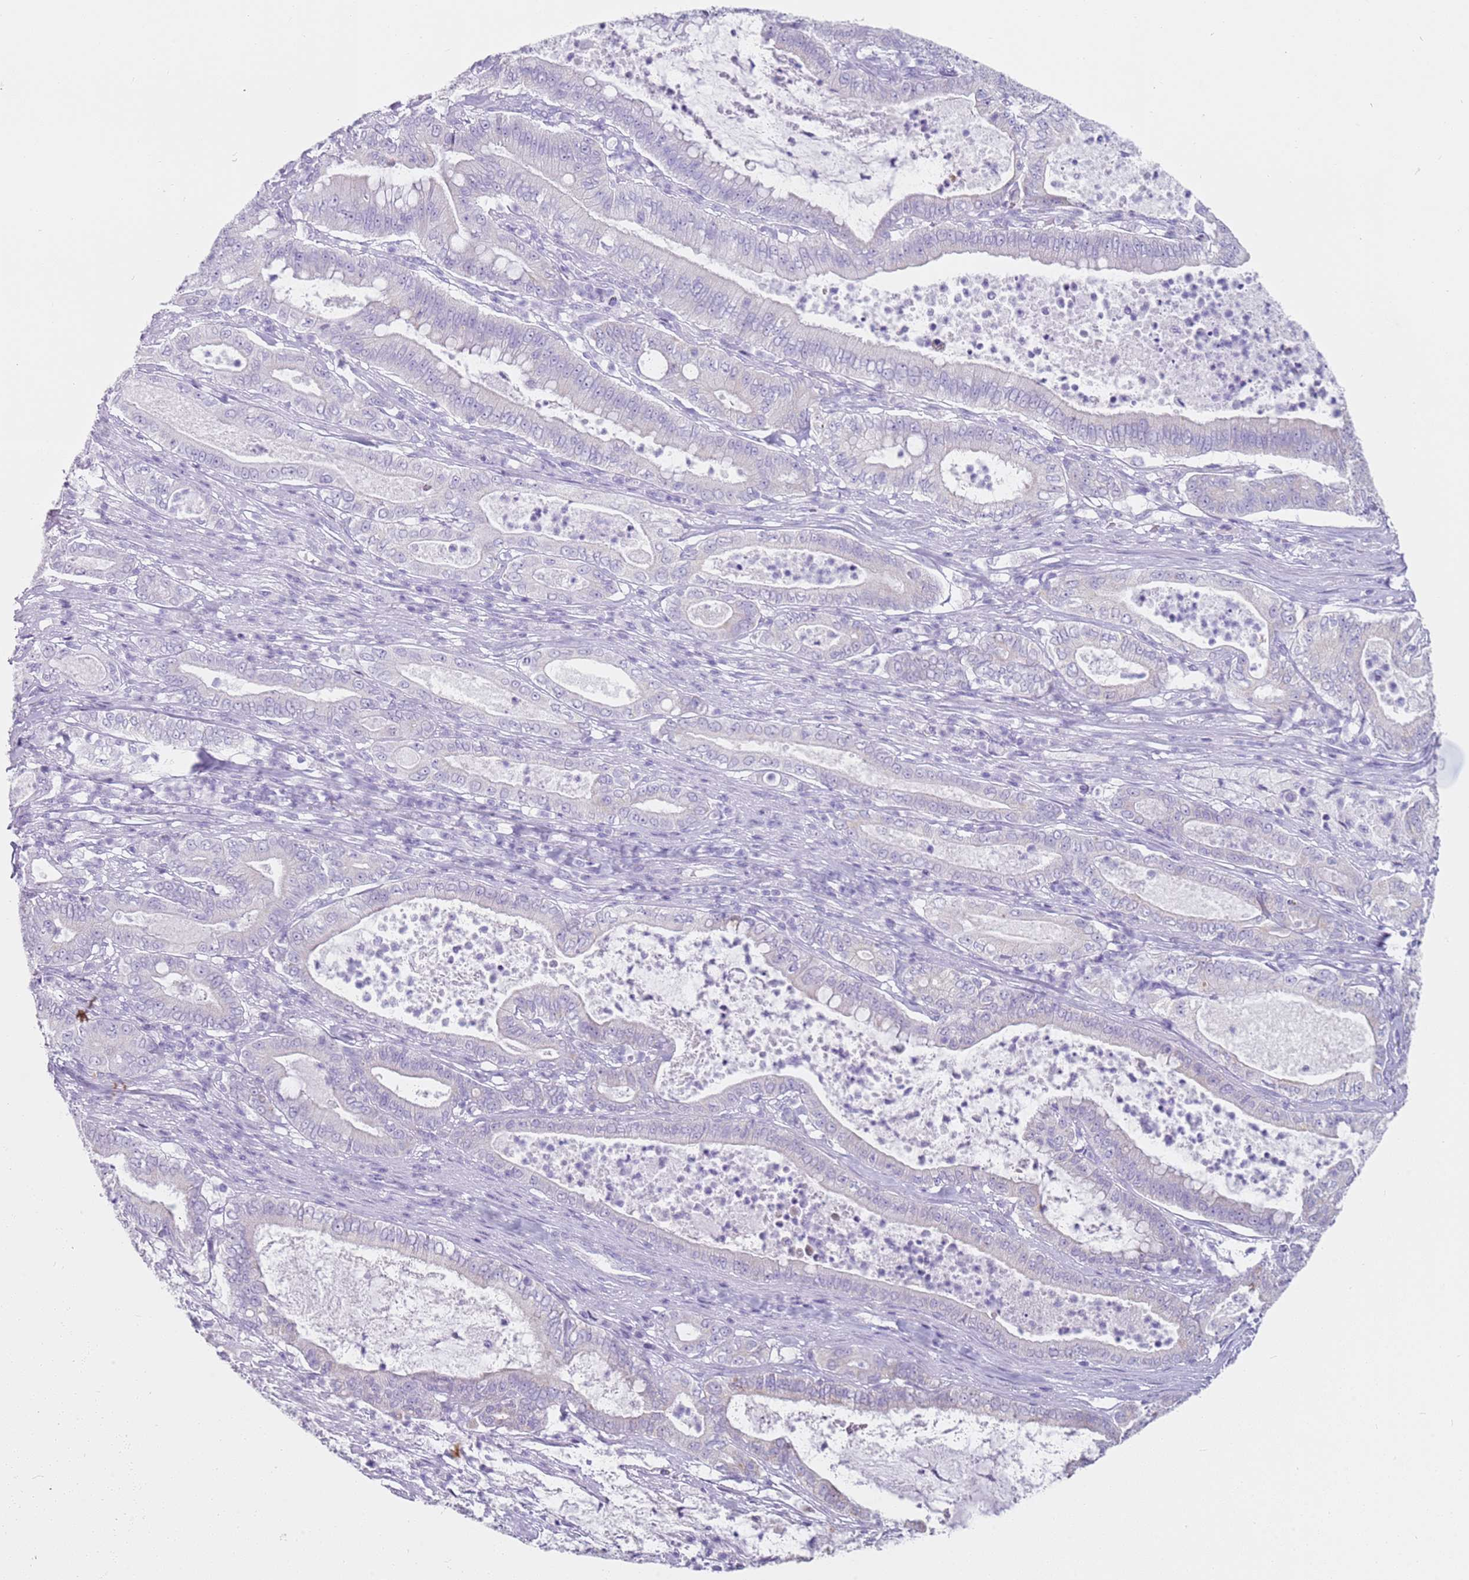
{"staining": {"intensity": "negative", "quantity": "none", "location": "none"}, "tissue": "pancreatic cancer", "cell_type": "Tumor cells", "image_type": "cancer", "snomed": [{"axis": "morphology", "description": "Adenocarcinoma, NOS"}, {"axis": "topography", "description": "Pancreas"}], "caption": "Immunohistochemistry (IHC) micrograph of neoplastic tissue: human pancreatic cancer (adenocarcinoma) stained with DAB (3,3'-diaminobenzidine) demonstrates no significant protein staining in tumor cells. (DAB immunohistochemistry (IHC) visualized using brightfield microscopy, high magnification).", "gene": "ALS2", "patient": {"sex": "male", "age": 71}}